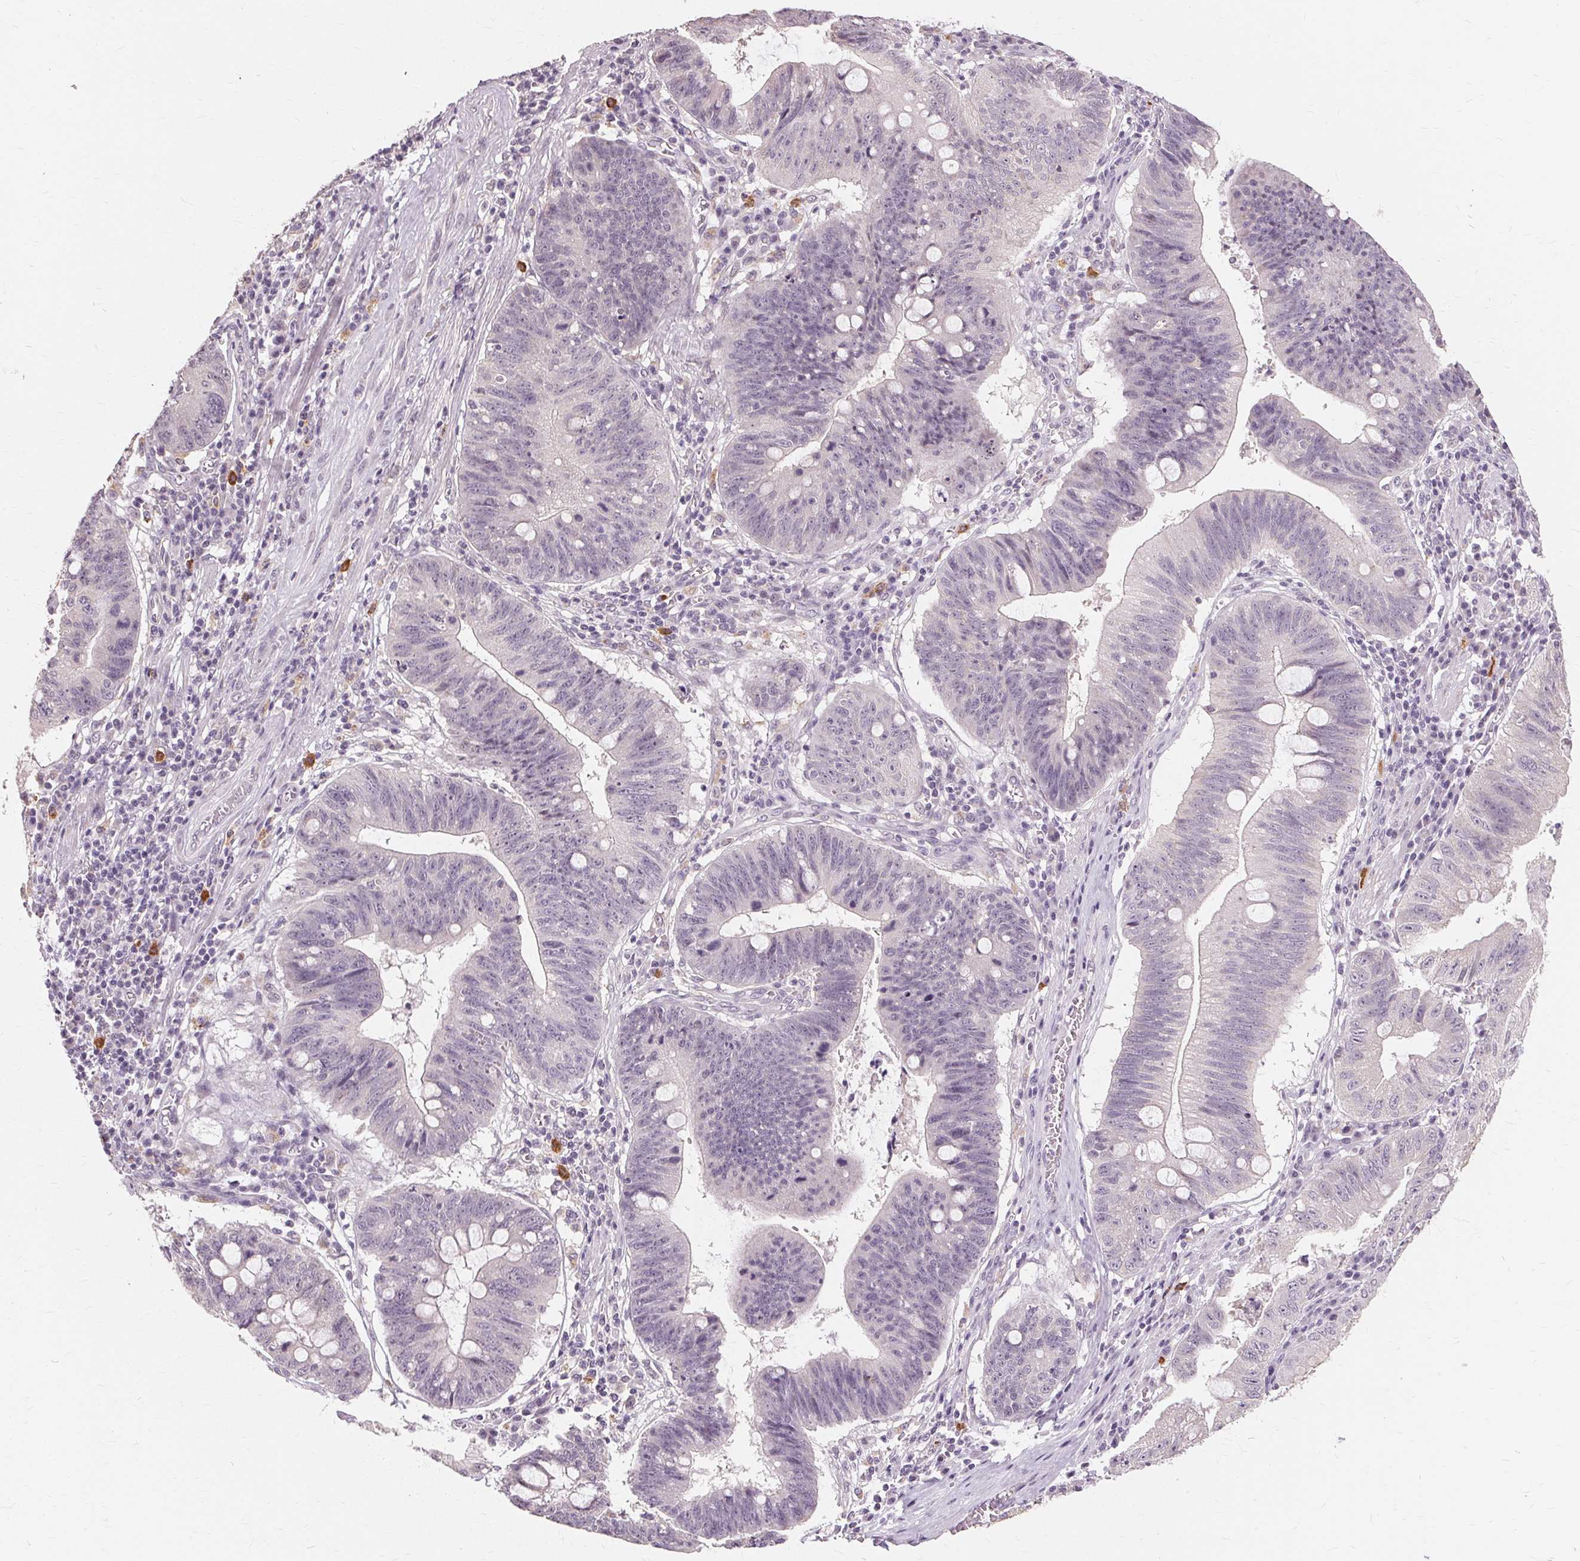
{"staining": {"intensity": "negative", "quantity": "none", "location": "none"}, "tissue": "stomach cancer", "cell_type": "Tumor cells", "image_type": "cancer", "snomed": [{"axis": "morphology", "description": "Adenocarcinoma, NOS"}, {"axis": "topography", "description": "Stomach"}], "caption": "The histopathology image shows no staining of tumor cells in stomach cancer. Brightfield microscopy of IHC stained with DAB (3,3'-diaminobenzidine) (brown) and hematoxylin (blue), captured at high magnification.", "gene": "SIGLEC6", "patient": {"sex": "male", "age": 59}}